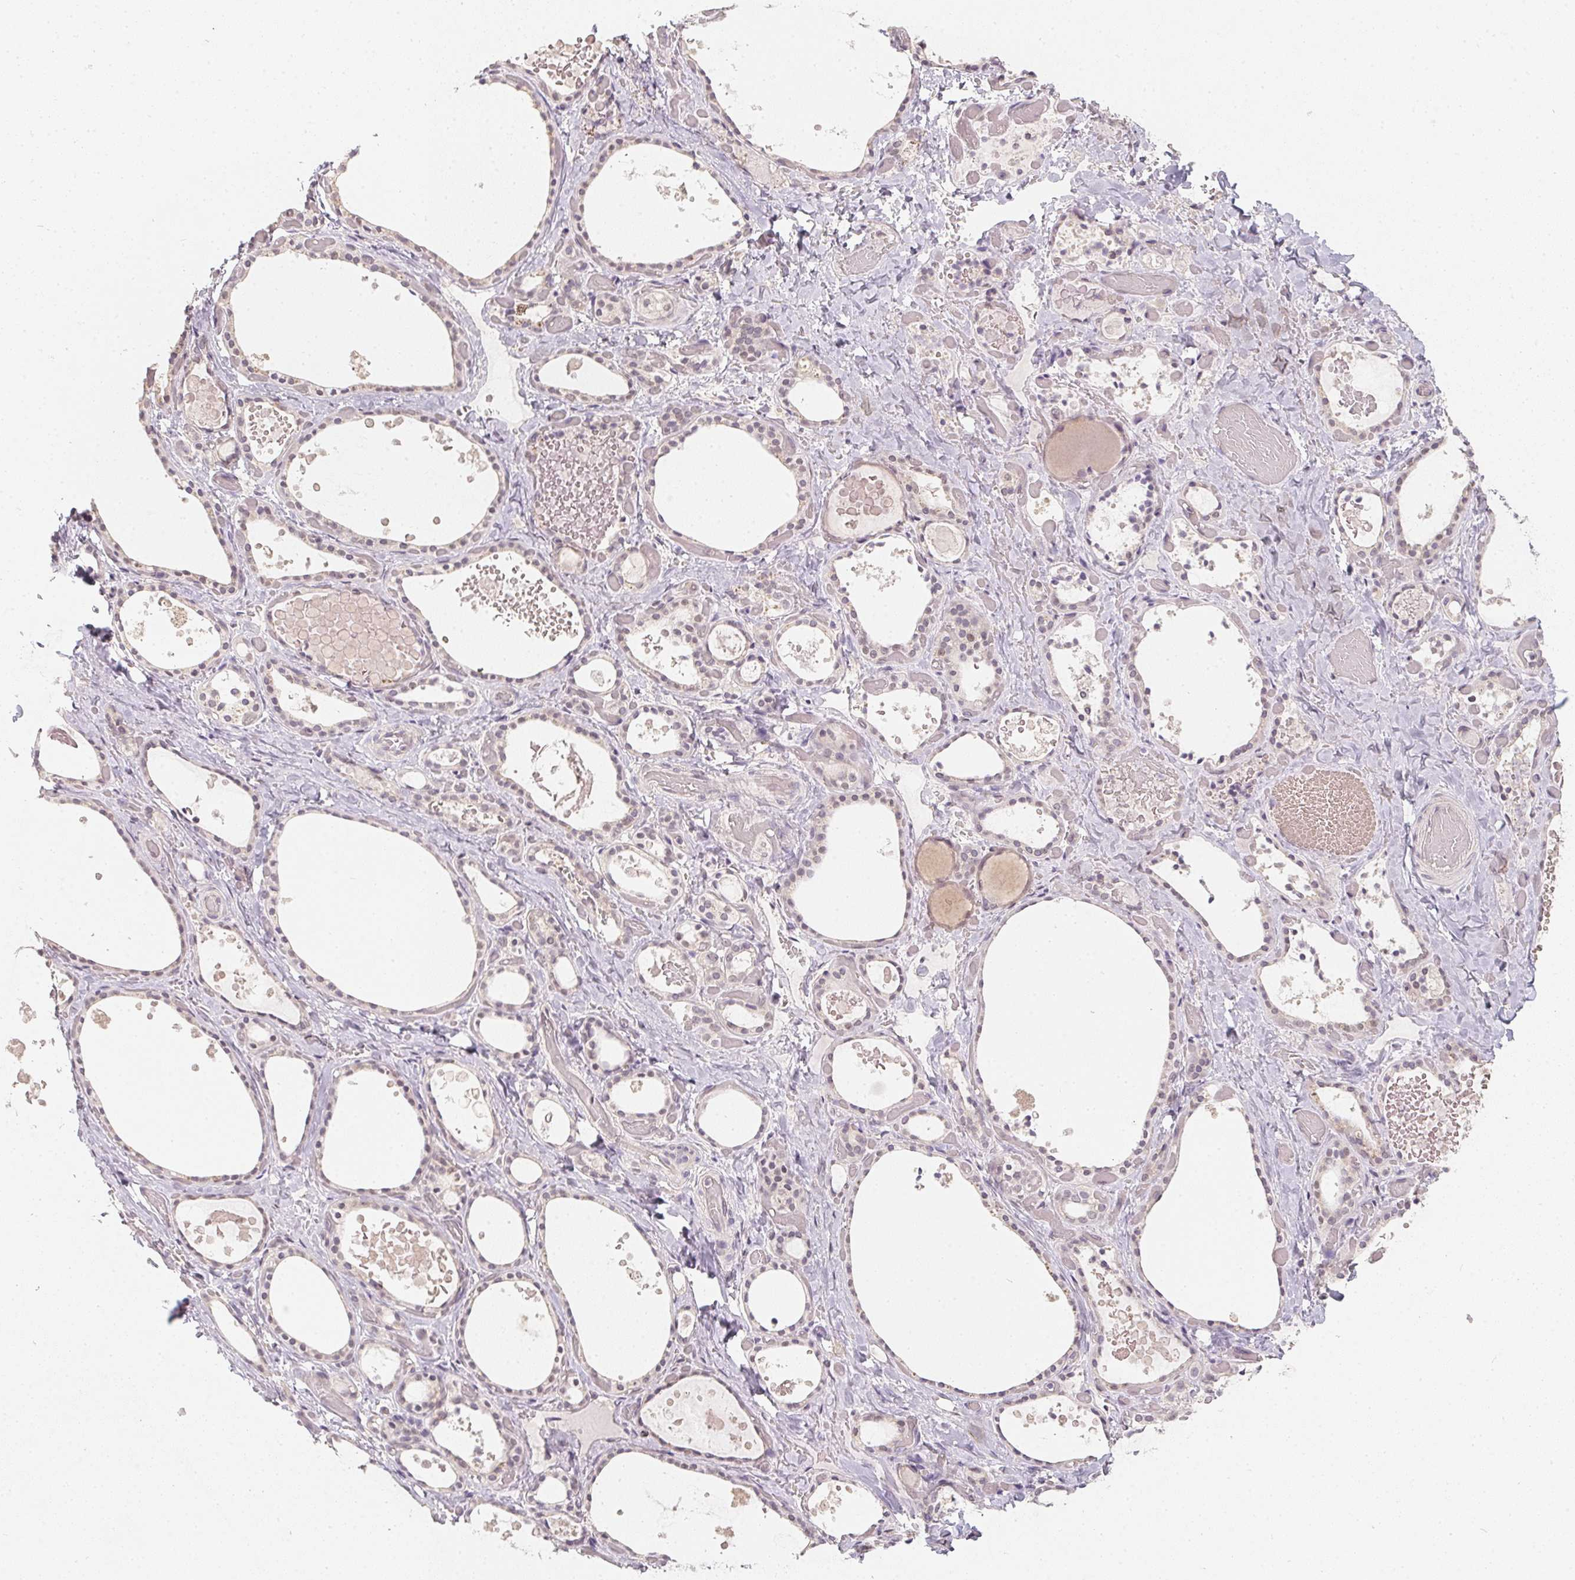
{"staining": {"intensity": "weak", "quantity": "<25%", "location": "cytoplasmic/membranous"}, "tissue": "thyroid gland", "cell_type": "Glandular cells", "image_type": "normal", "snomed": [{"axis": "morphology", "description": "Normal tissue, NOS"}, {"axis": "topography", "description": "Thyroid gland"}], "caption": "IHC image of normal thyroid gland: thyroid gland stained with DAB displays no significant protein positivity in glandular cells. (DAB immunohistochemistry (IHC) with hematoxylin counter stain).", "gene": "SOAT1", "patient": {"sex": "female", "age": 56}}